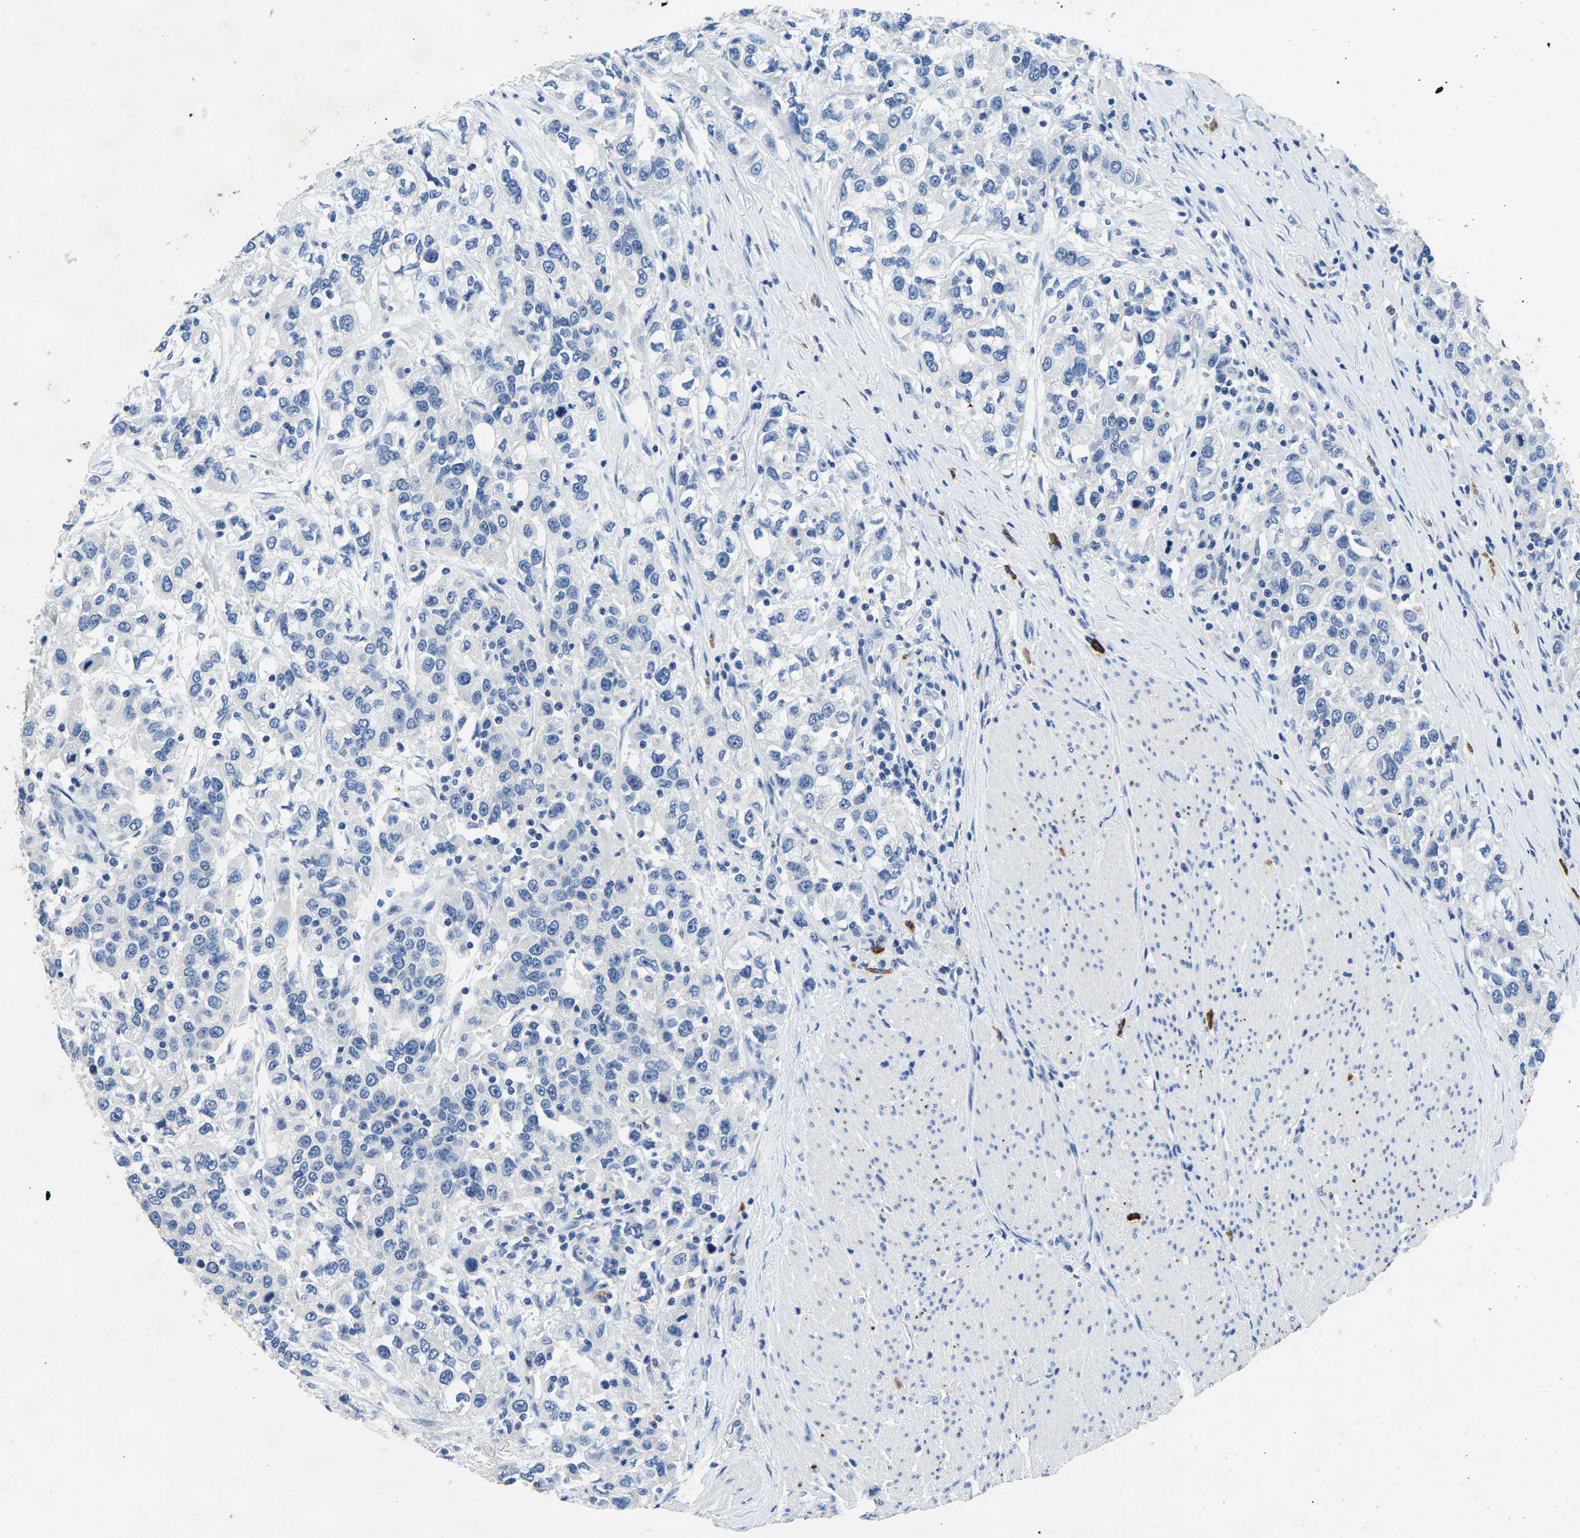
{"staining": {"intensity": "negative", "quantity": "none", "location": "none"}, "tissue": "urothelial cancer", "cell_type": "Tumor cells", "image_type": "cancer", "snomed": [{"axis": "morphology", "description": "Urothelial carcinoma, High grade"}, {"axis": "topography", "description": "Urinary bladder"}], "caption": "Immunohistochemical staining of high-grade urothelial carcinoma demonstrates no significant staining in tumor cells.", "gene": "UBN2", "patient": {"sex": "female", "age": 80}}